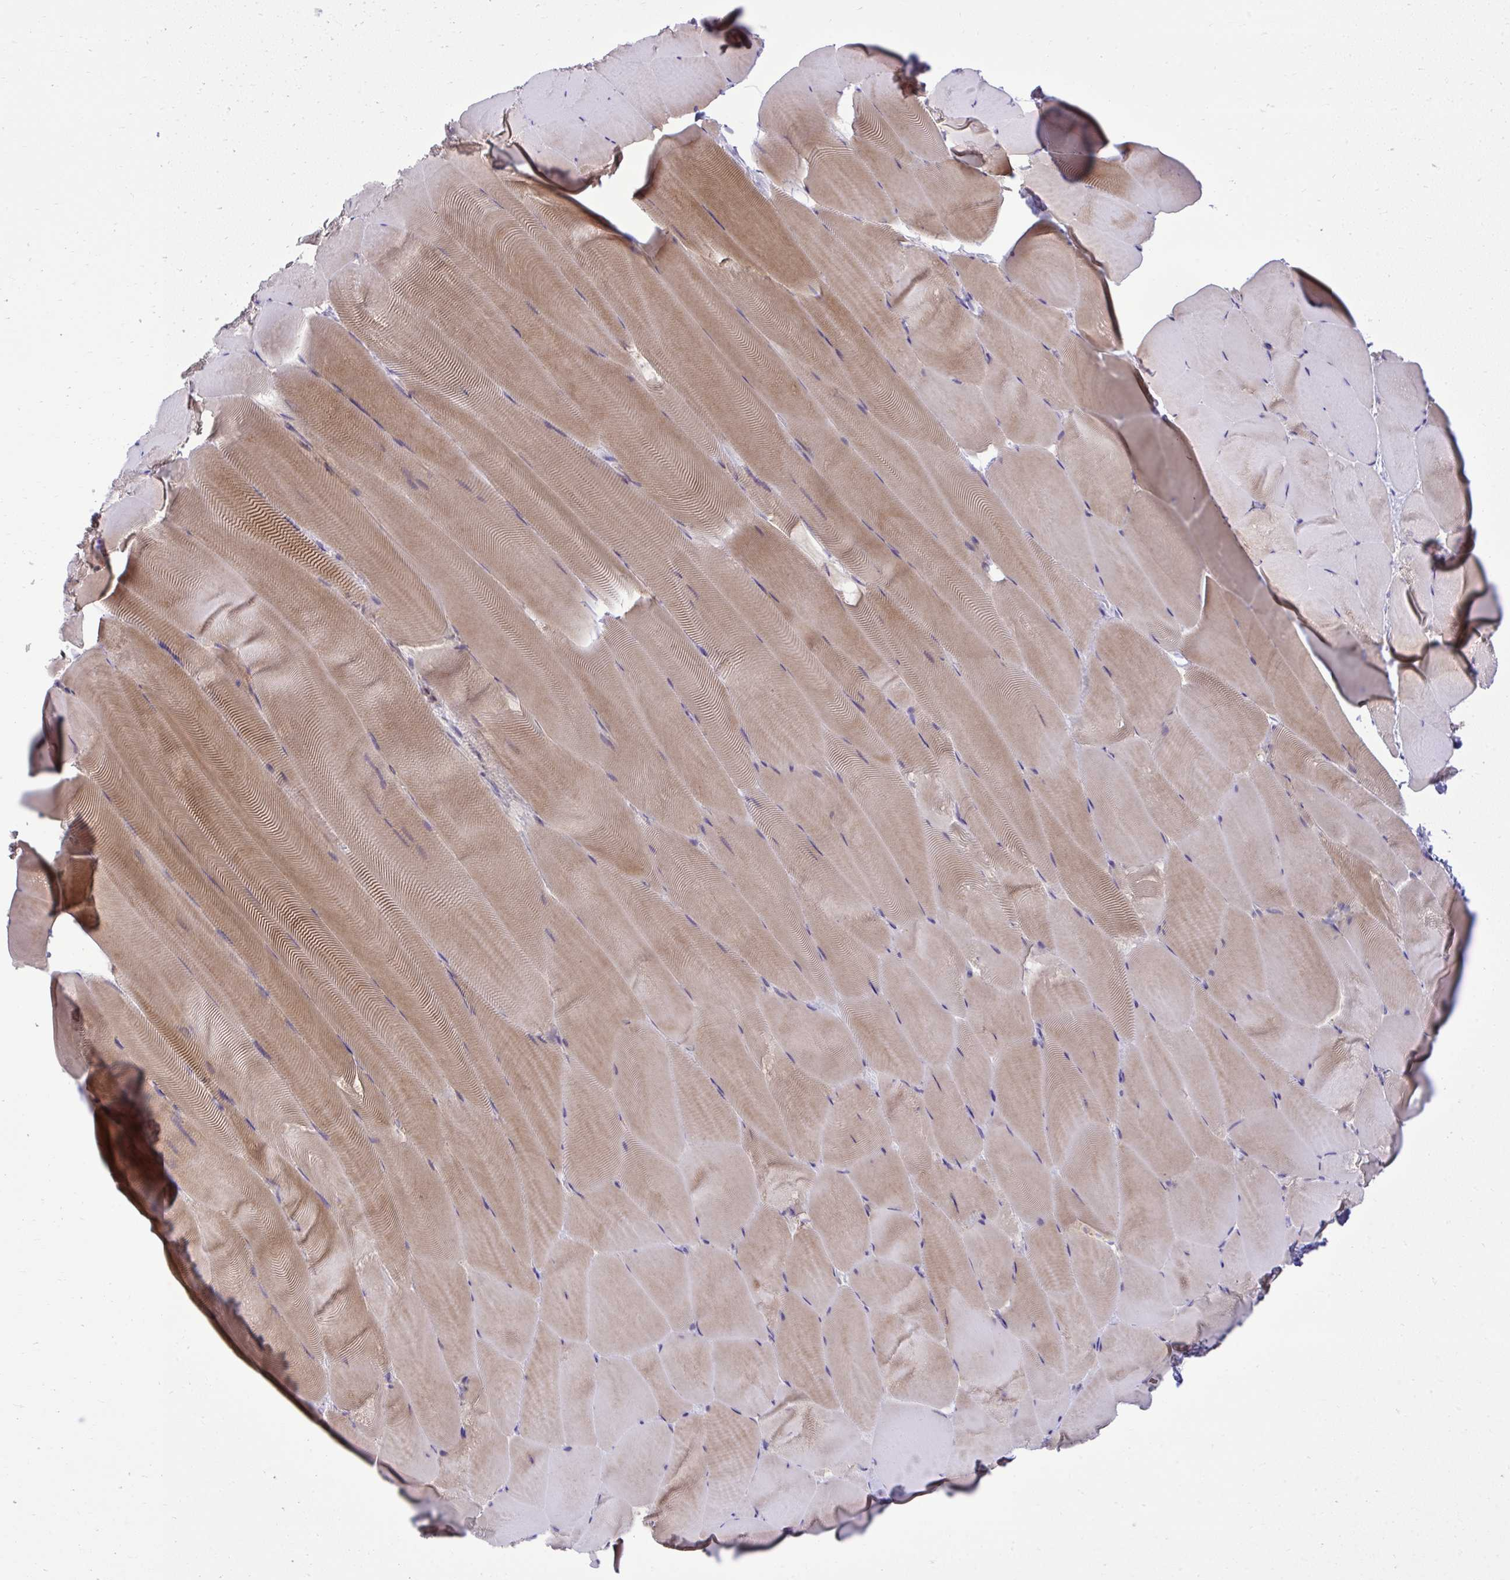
{"staining": {"intensity": "moderate", "quantity": "25%-75%", "location": "cytoplasmic/membranous"}, "tissue": "skeletal muscle", "cell_type": "Myocytes", "image_type": "normal", "snomed": [{"axis": "morphology", "description": "Normal tissue, NOS"}, {"axis": "topography", "description": "Skeletal muscle"}], "caption": "High-power microscopy captured an immunohistochemistry photomicrograph of normal skeletal muscle, revealing moderate cytoplasmic/membranous expression in approximately 25%-75% of myocytes. (DAB IHC, brown staining for protein, blue staining for nuclei).", "gene": "PPP5C", "patient": {"sex": "female", "age": 64}}